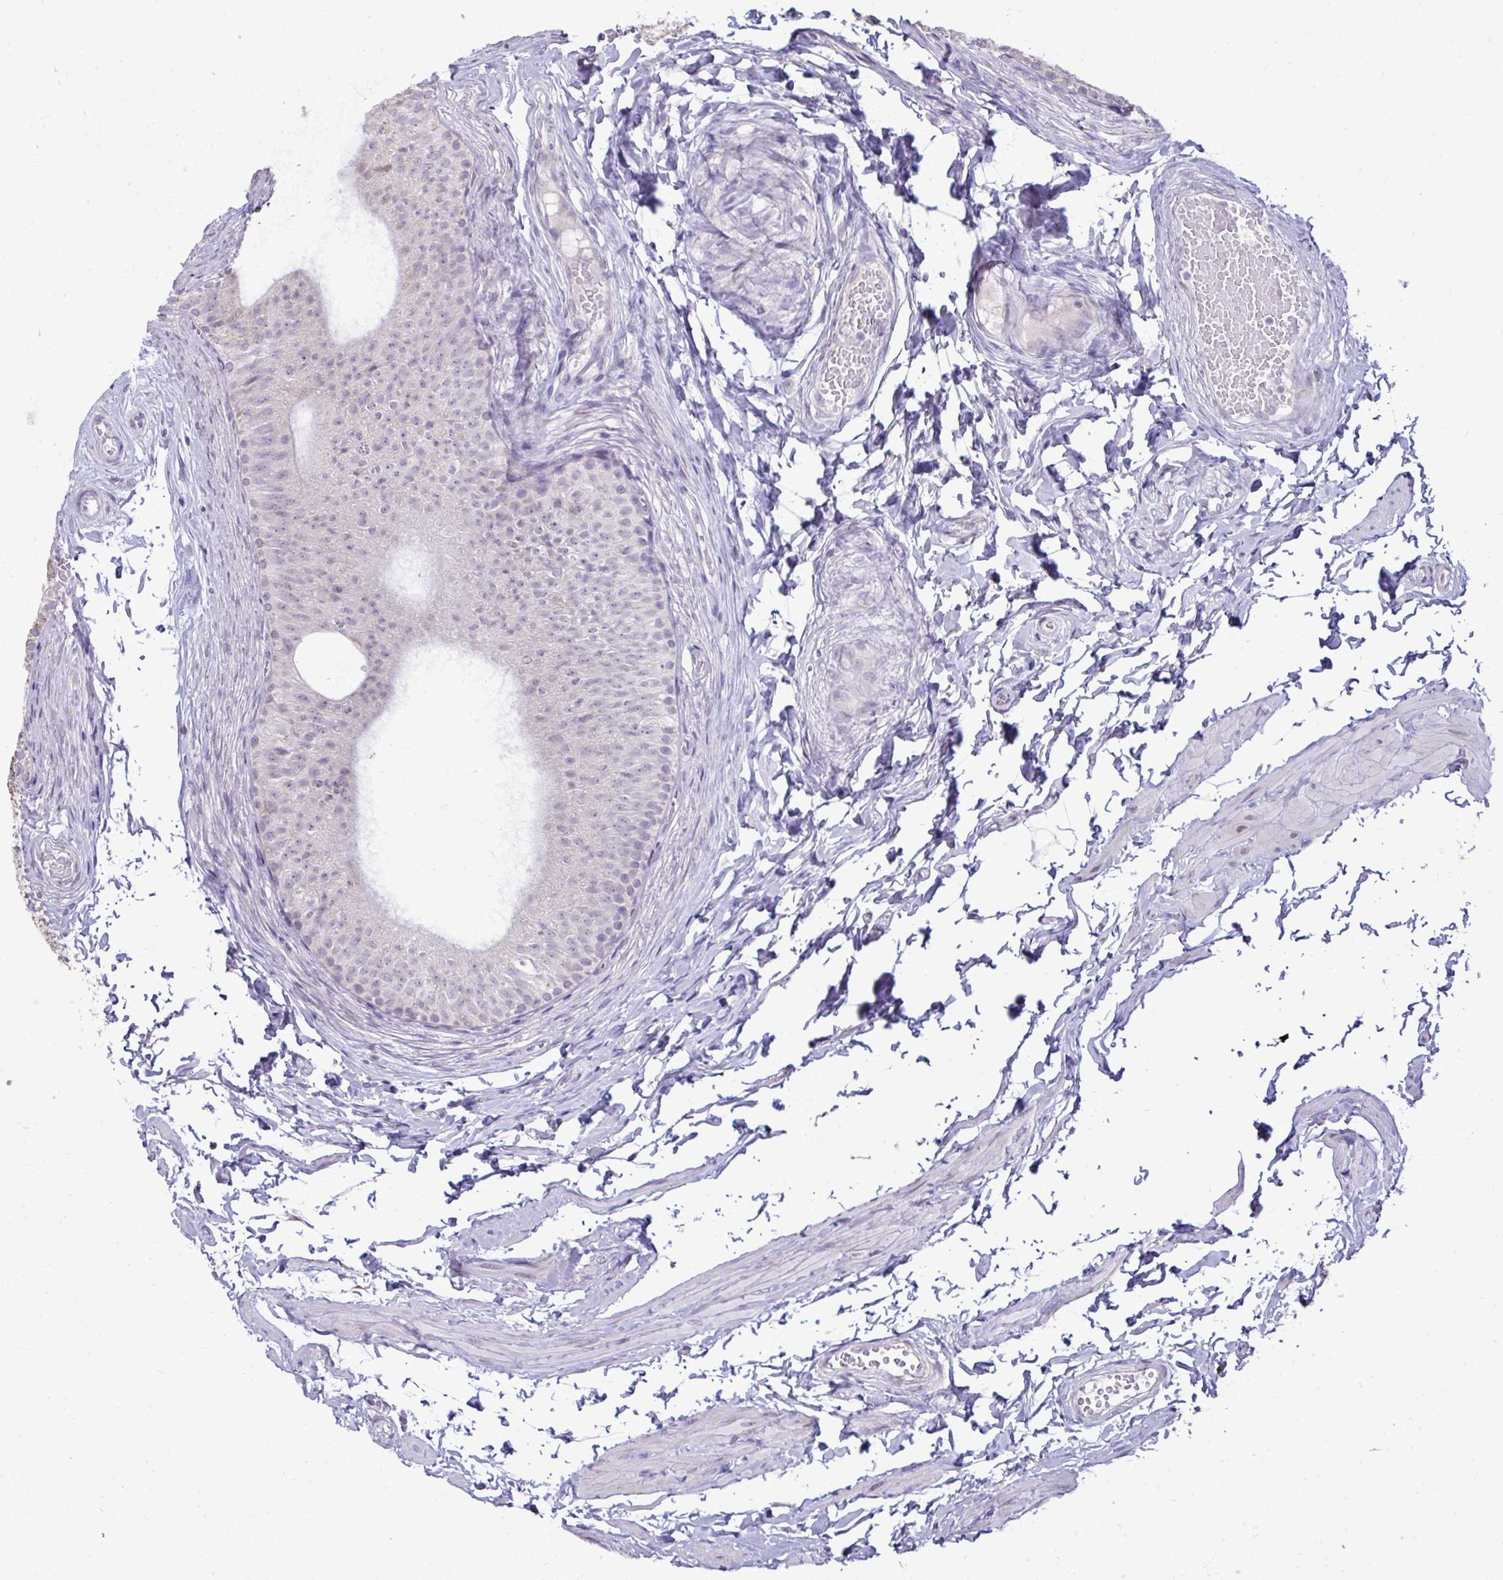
{"staining": {"intensity": "negative", "quantity": "none", "location": "none"}, "tissue": "epididymis", "cell_type": "Glandular cells", "image_type": "normal", "snomed": [{"axis": "morphology", "description": "Normal tissue, NOS"}, {"axis": "topography", "description": "Epididymis, spermatic cord, NOS"}, {"axis": "topography", "description": "Epididymis"}, {"axis": "topography", "description": "Peripheral nerve tissue"}], "caption": "Protein analysis of normal epididymis exhibits no significant expression in glandular cells.", "gene": "NPPA", "patient": {"sex": "male", "age": 29}}